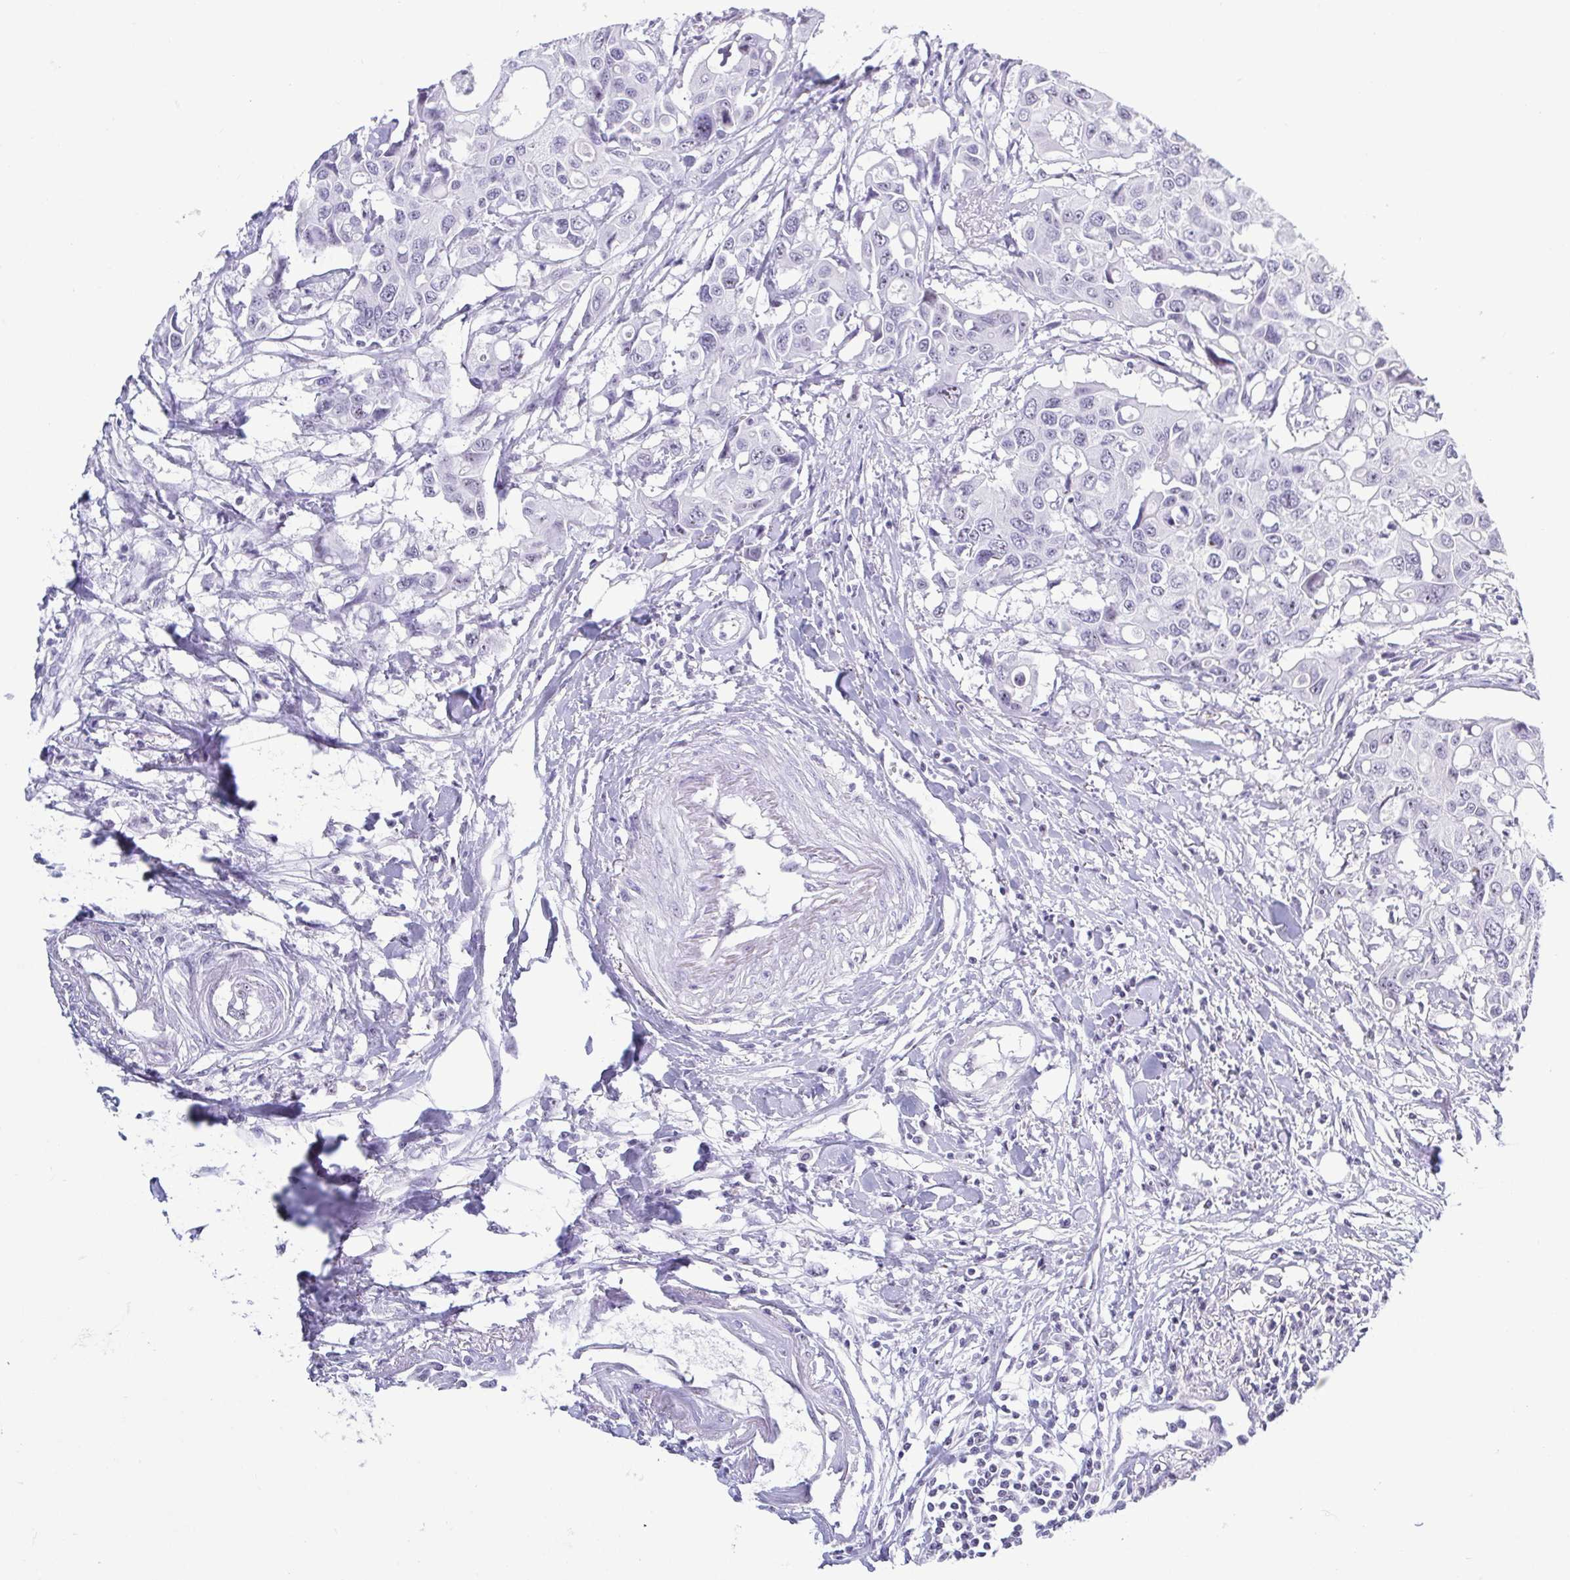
{"staining": {"intensity": "negative", "quantity": "none", "location": "none"}, "tissue": "colorectal cancer", "cell_type": "Tumor cells", "image_type": "cancer", "snomed": [{"axis": "morphology", "description": "Adenocarcinoma, NOS"}, {"axis": "topography", "description": "Colon"}], "caption": "A photomicrograph of colorectal cancer stained for a protein exhibits no brown staining in tumor cells.", "gene": "BZW1", "patient": {"sex": "male", "age": 77}}